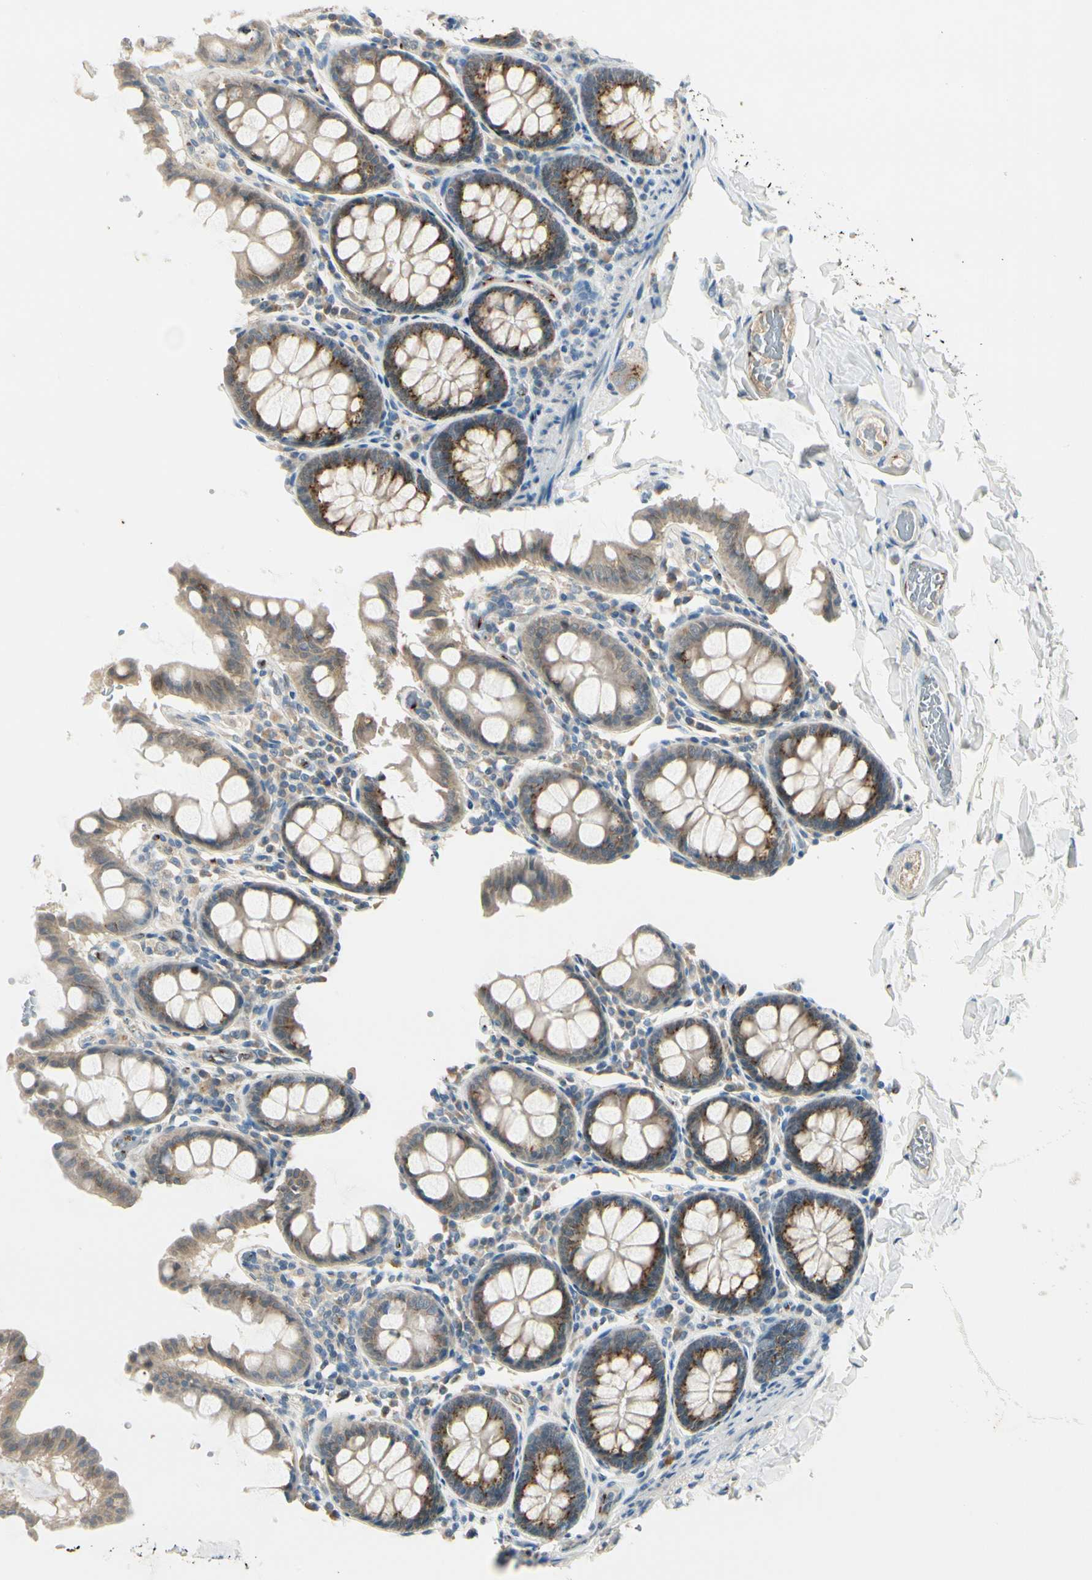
{"staining": {"intensity": "weak", "quantity": ">75%", "location": "cytoplasmic/membranous"}, "tissue": "colon", "cell_type": "Endothelial cells", "image_type": "normal", "snomed": [{"axis": "morphology", "description": "Normal tissue, NOS"}, {"axis": "topography", "description": "Colon"}], "caption": "This image displays unremarkable colon stained with IHC to label a protein in brown. The cytoplasmic/membranous of endothelial cells show weak positivity for the protein. Nuclei are counter-stained blue.", "gene": "MANSC1", "patient": {"sex": "female", "age": 61}}